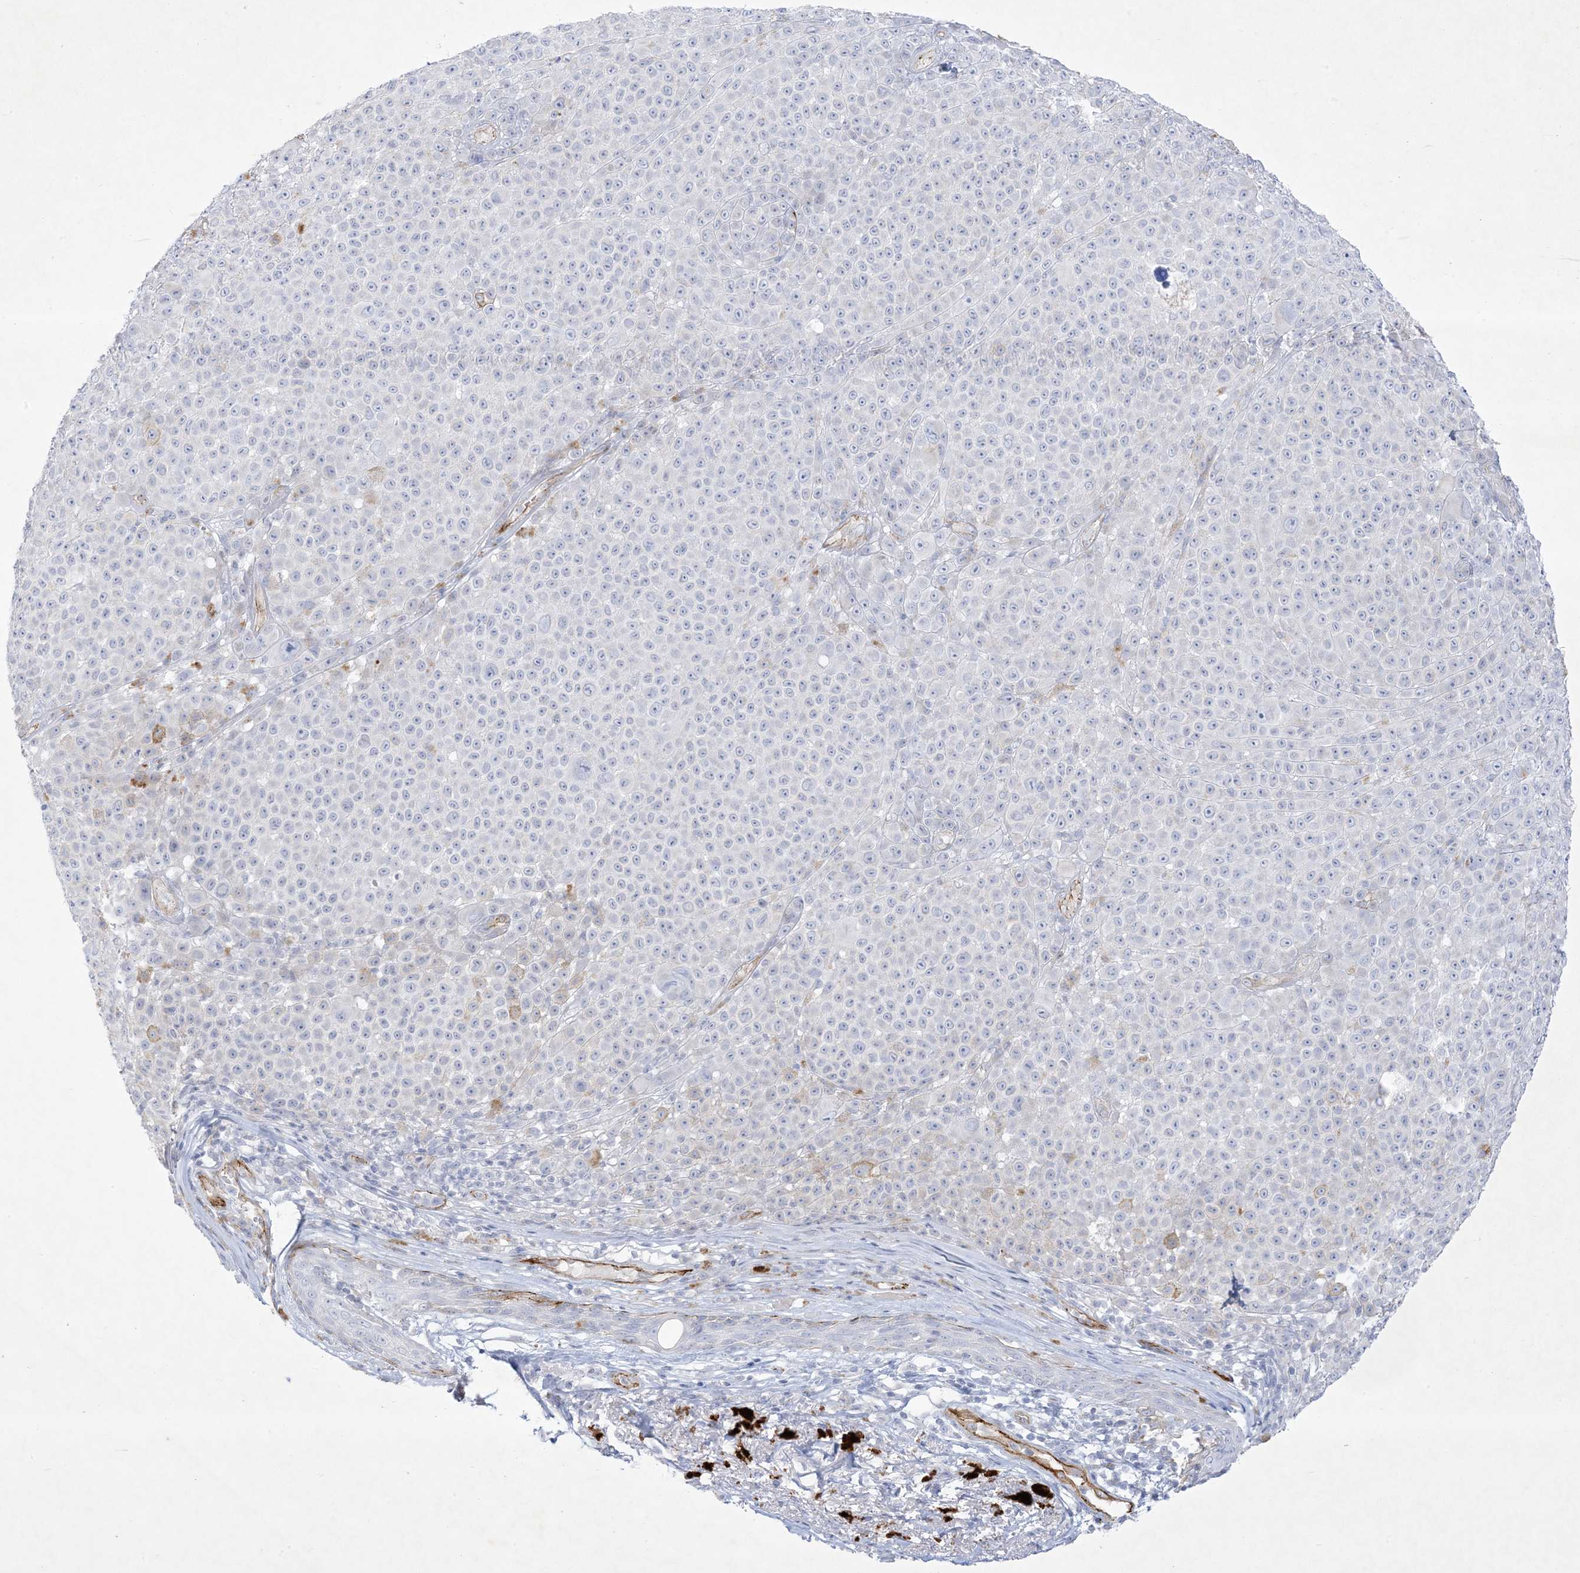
{"staining": {"intensity": "negative", "quantity": "none", "location": "none"}, "tissue": "melanoma", "cell_type": "Tumor cells", "image_type": "cancer", "snomed": [{"axis": "morphology", "description": "Malignant melanoma, NOS"}, {"axis": "topography", "description": "Skin"}], "caption": "High magnification brightfield microscopy of malignant melanoma stained with DAB (brown) and counterstained with hematoxylin (blue): tumor cells show no significant expression.", "gene": "B3GNT7", "patient": {"sex": "female", "age": 94}}